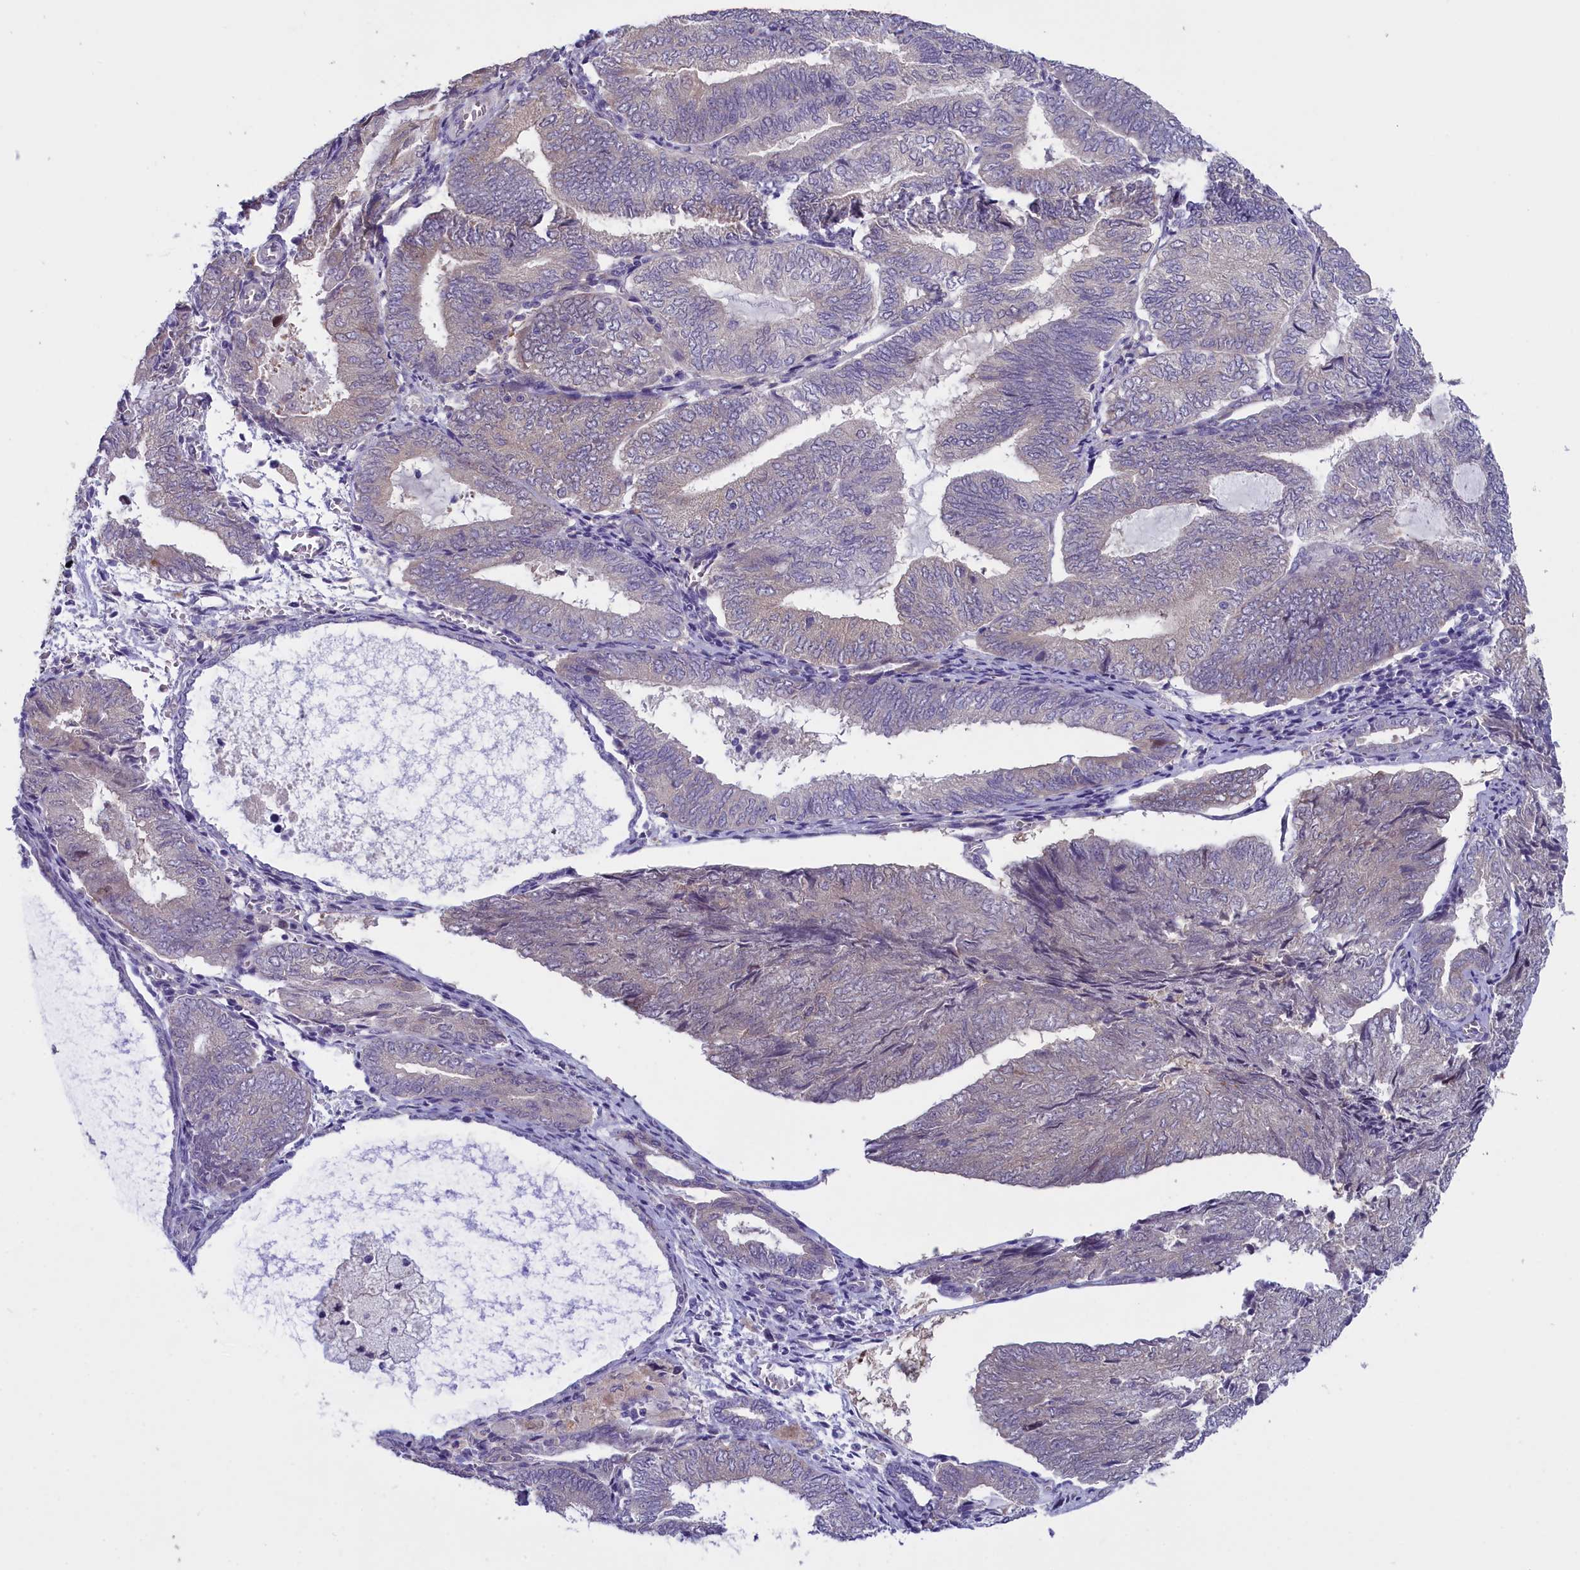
{"staining": {"intensity": "negative", "quantity": "none", "location": "none"}, "tissue": "endometrial cancer", "cell_type": "Tumor cells", "image_type": "cancer", "snomed": [{"axis": "morphology", "description": "Adenocarcinoma, NOS"}, {"axis": "topography", "description": "Endometrium"}], "caption": "Endometrial adenocarcinoma was stained to show a protein in brown. There is no significant staining in tumor cells. The staining was performed using DAB to visualize the protein expression in brown, while the nuclei were stained in blue with hematoxylin (Magnification: 20x).", "gene": "ENPP6", "patient": {"sex": "female", "age": 81}}